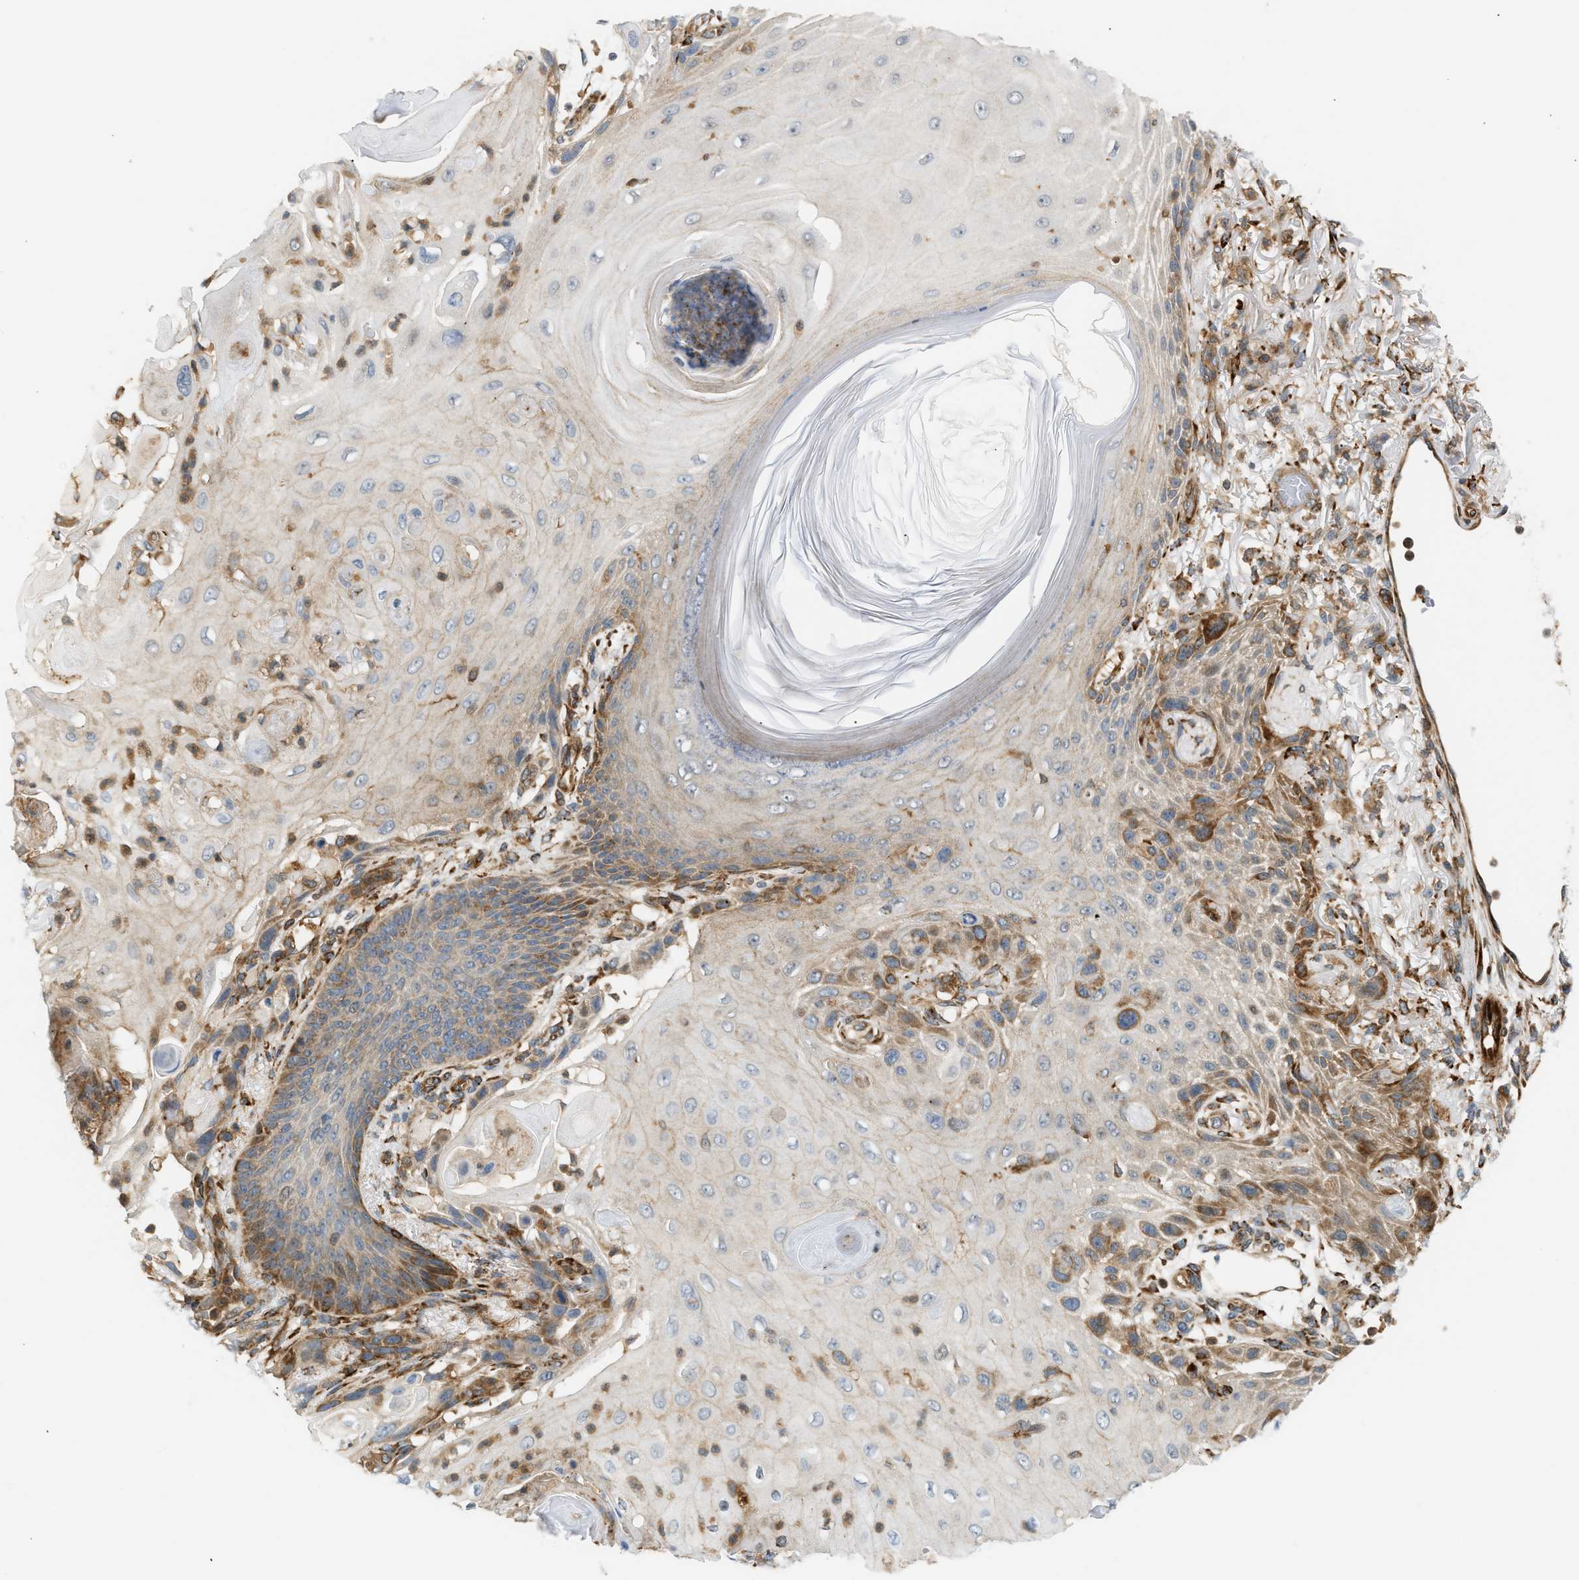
{"staining": {"intensity": "moderate", "quantity": ">75%", "location": "cytoplasmic/membranous"}, "tissue": "skin cancer", "cell_type": "Tumor cells", "image_type": "cancer", "snomed": [{"axis": "morphology", "description": "Squamous cell carcinoma, NOS"}, {"axis": "topography", "description": "Skin"}], "caption": "Human squamous cell carcinoma (skin) stained with a brown dye demonstrates moderate cytoplasmic/membranous positive positivity in approximately >75% of tumor cells.", "gene": "PLCG2", "patient": {"sex": "female", "age": 77}}